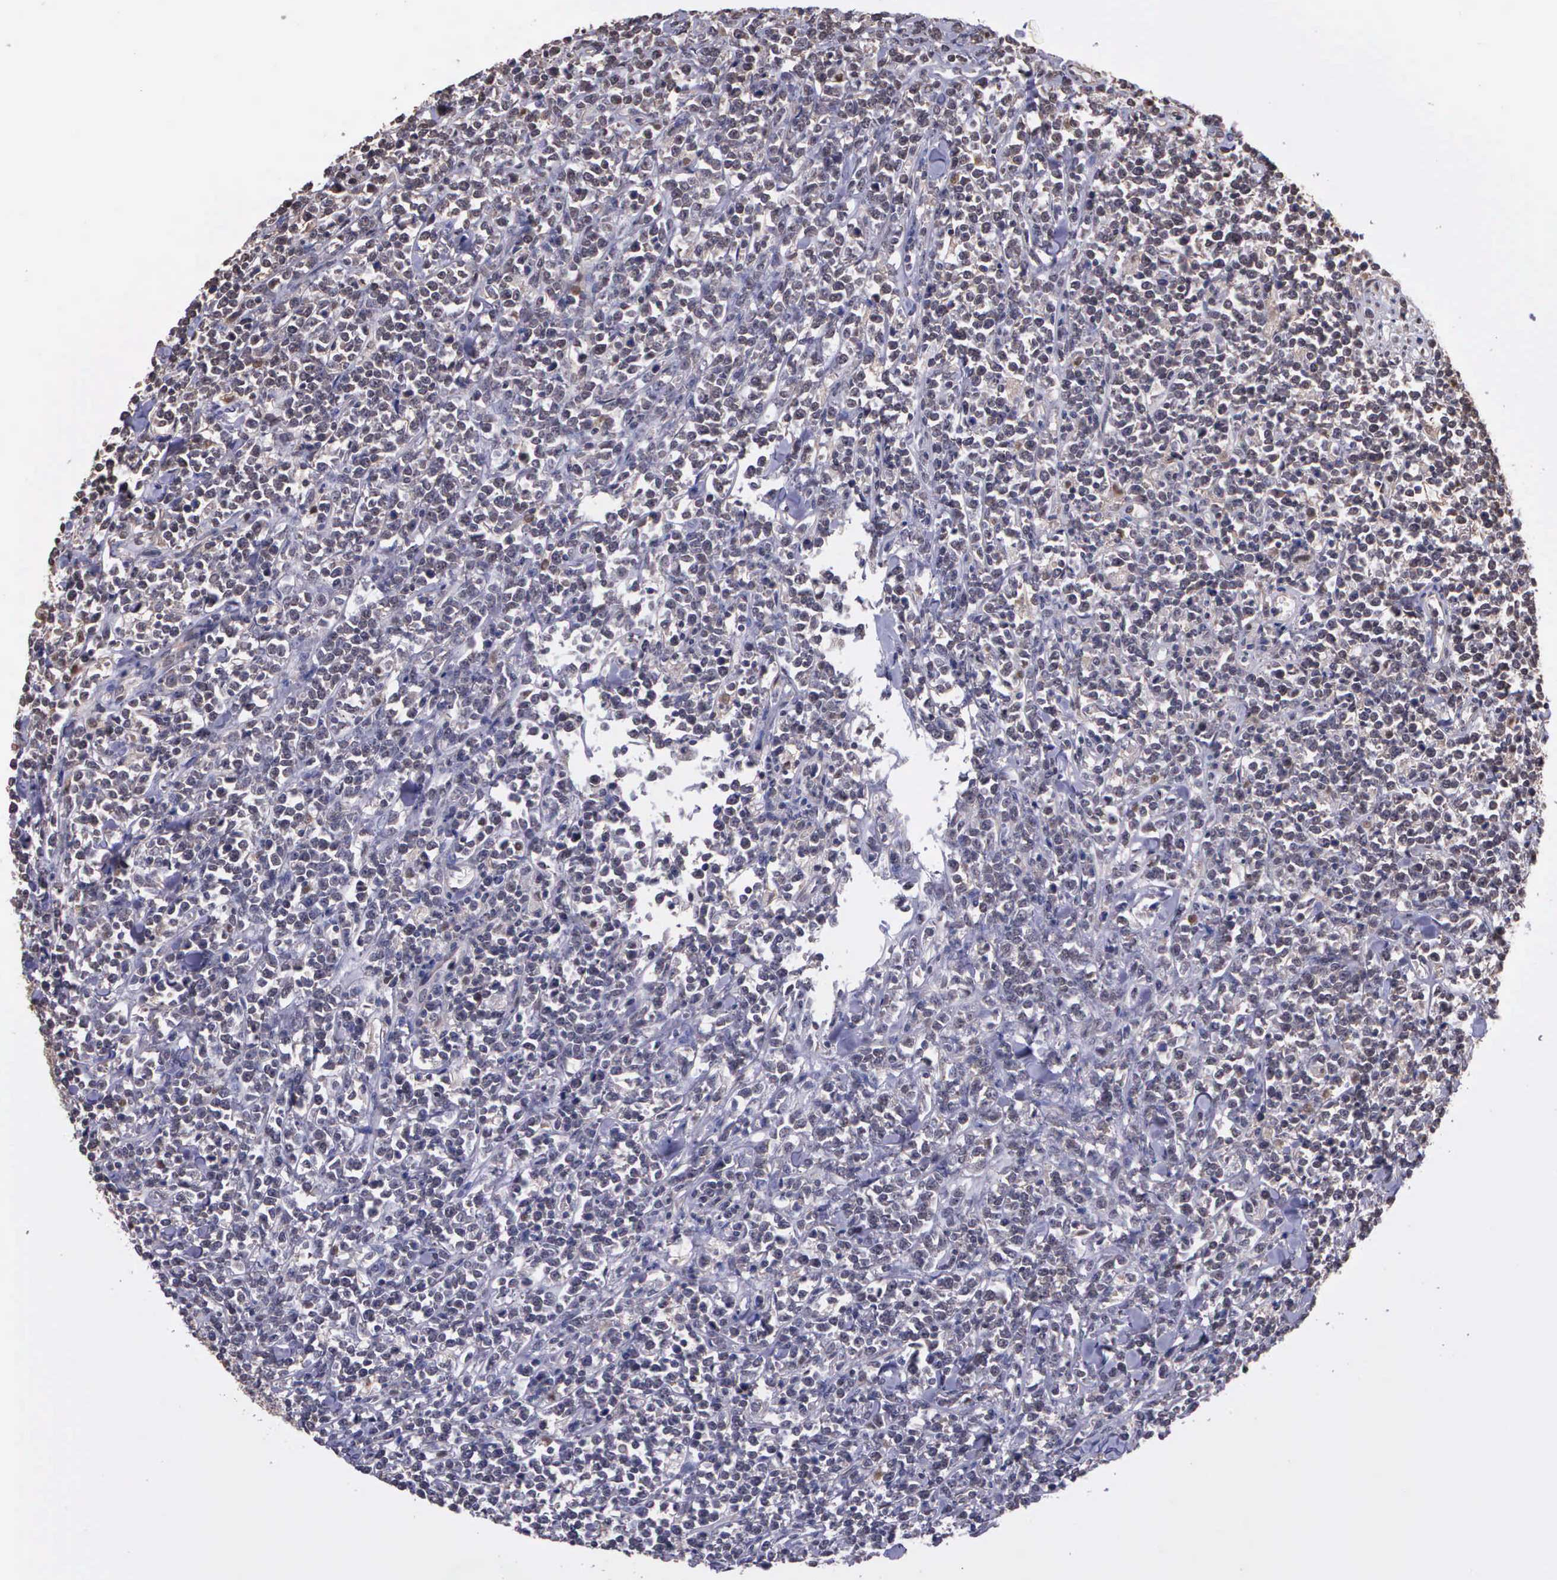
{"staining": {"intensity": "negative", "quantity": "none", "location": "none"}, "tissue": "lymphoma", "cell_type": "Tumor cells", "image_type": "cancer", "snomed": [{"axis": "morphology", "description": "Malignant lymphoma, non-Hodgkin's type, High grade"}, {"axis": "topography", "description": "Small intestine"}, {"axis": "topography", "description": "Colon"}], "caption": "Immunohistochemical staining of malignant lymphoma, non-Hodgkin's type (high-grade) exhibits no significant positivity in tumor cells.", "gene": "PSMC1", "patient": {"sex": "male", "age": 8}}